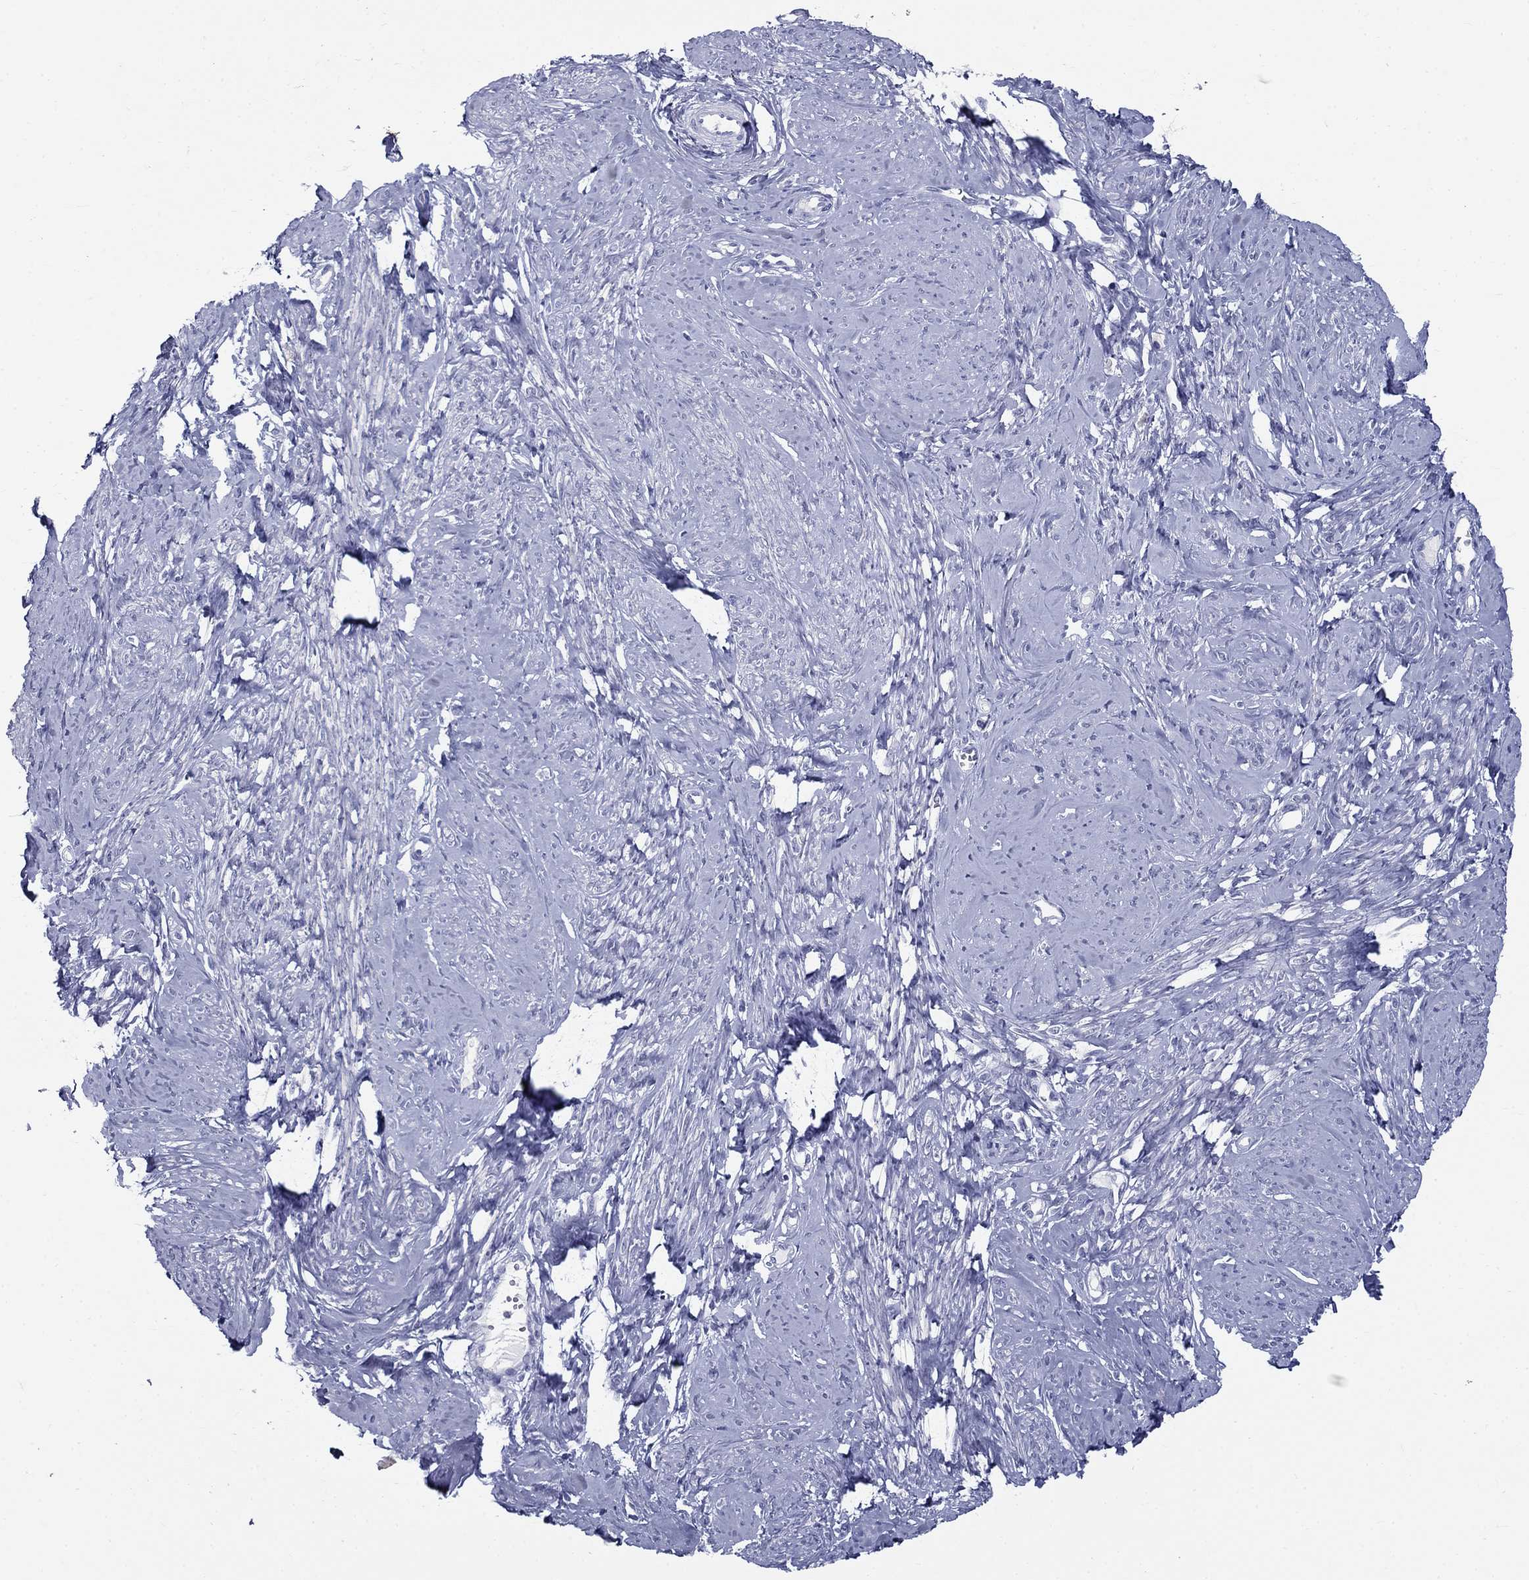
{"staining": {"intensity": "negative", "quantity": "none", "location": "none"}, "tissue": "smooth muscle", "cell_type": "Smooth muscle cells", "image_type": "normal", "snomed": [{"axis": "morphology", "description": "Normal tissue, NOS"}, {"axis": "topography", "description": "Smooth muscle"}], "caption": "This is a histopathology image of immunohistochemistry staining of benign smooth muscle, which shows no staining in smooth muscle cells. (Stains: DAB immunohistochemistry with hematoxylin counter stain, Microscopy: brightfield microscopy at high magnification).", "gene": "C4orf19", "patient": {"sex": "female", "age": 48}}